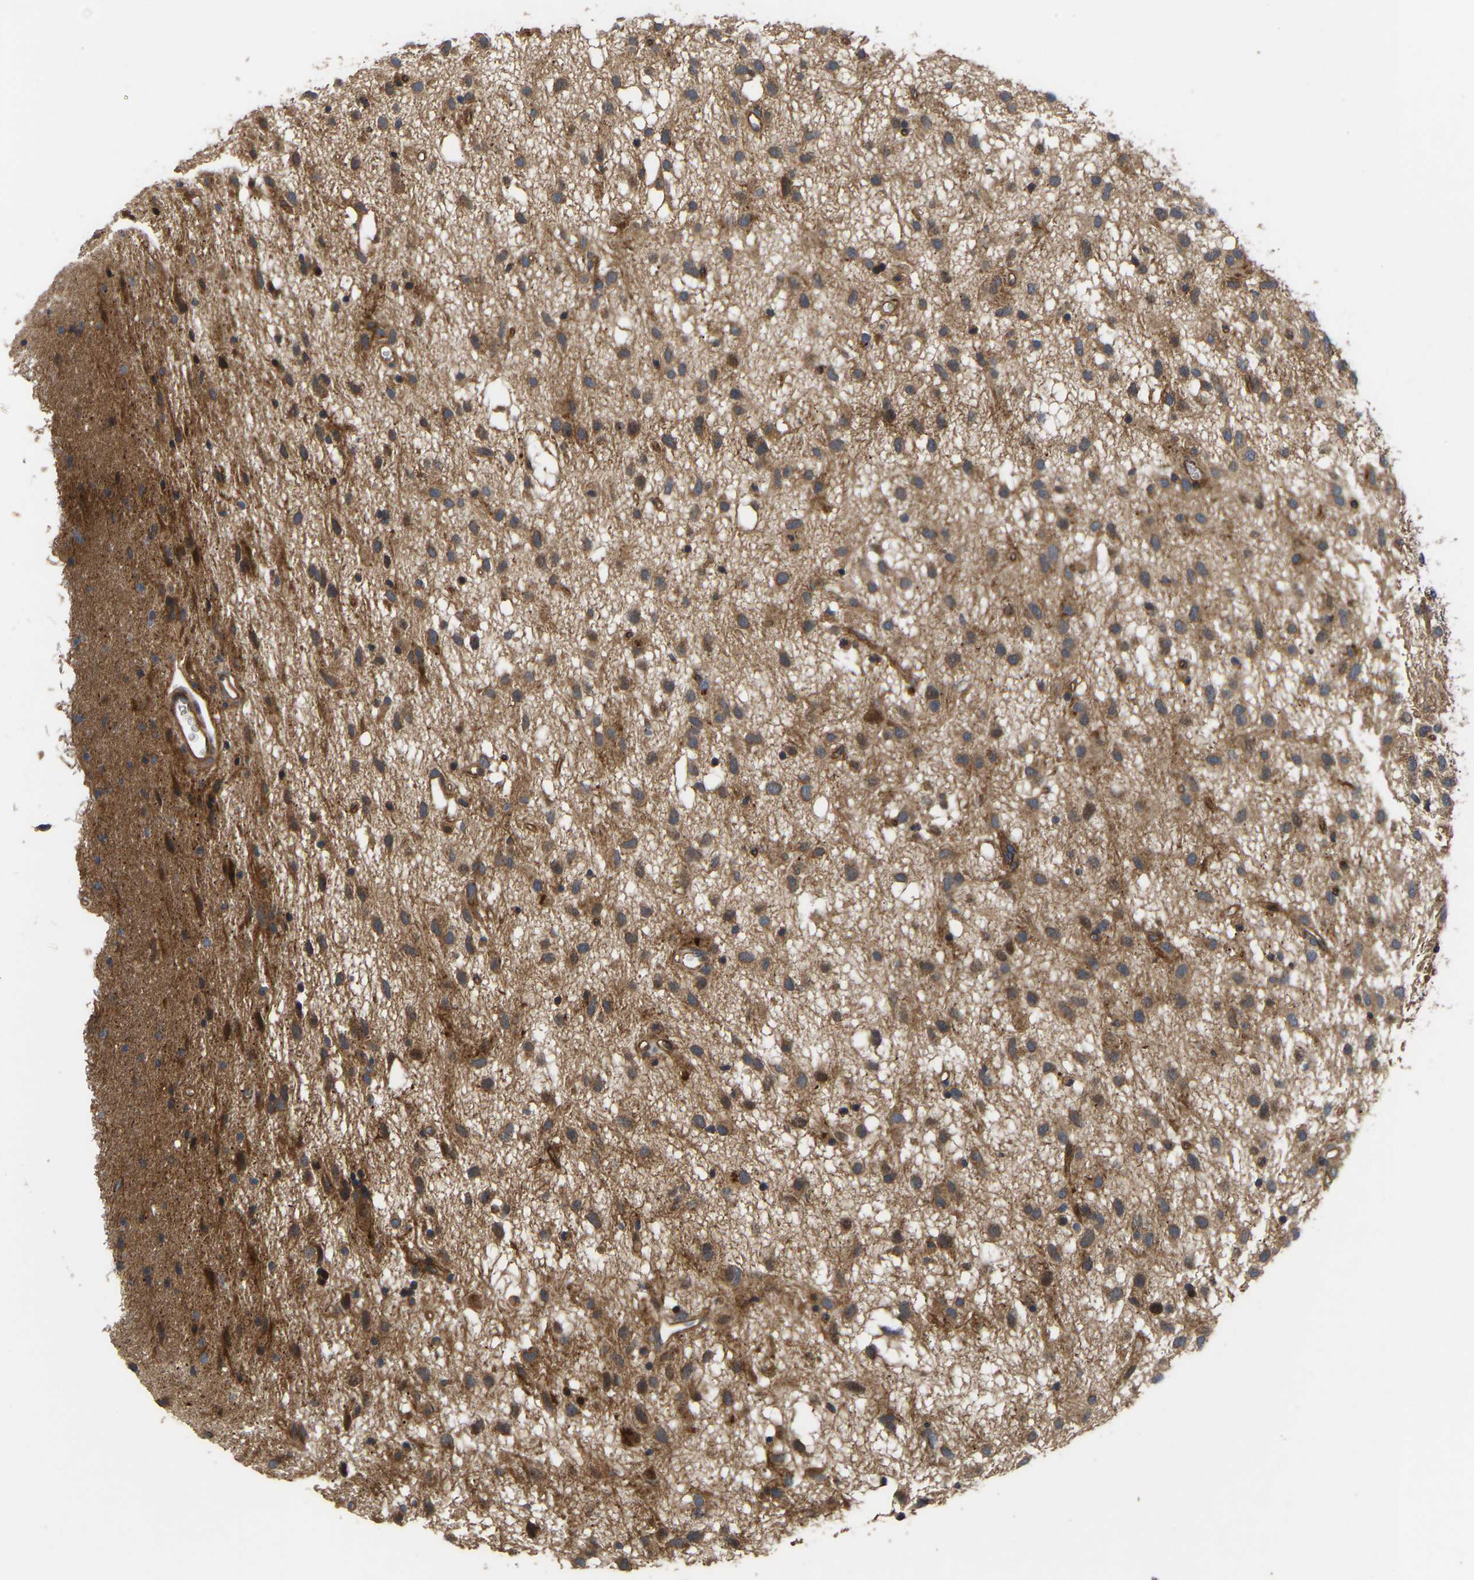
{"staining": {"intensity": "moderate", "quantity": ">75%", "location": "cytoplasmic/membranous"}, "tissue": "glioma", "cell_type": "Tumor cells", "image_type": "cancer", "snomed": [{"axis": "morphology", "description": "Glioma, malignant, Low grade"}, {"axis": "topography", "description": "Brain"}], "caption": "Brown immunohistochemical staining in human malignant glioma (low-grade) reveals moderate cytoplasmic/membranous positivity in about >75% of tumor cells.", "gene": "STAU1", "patient": {"sex": "male", "age": 77}}